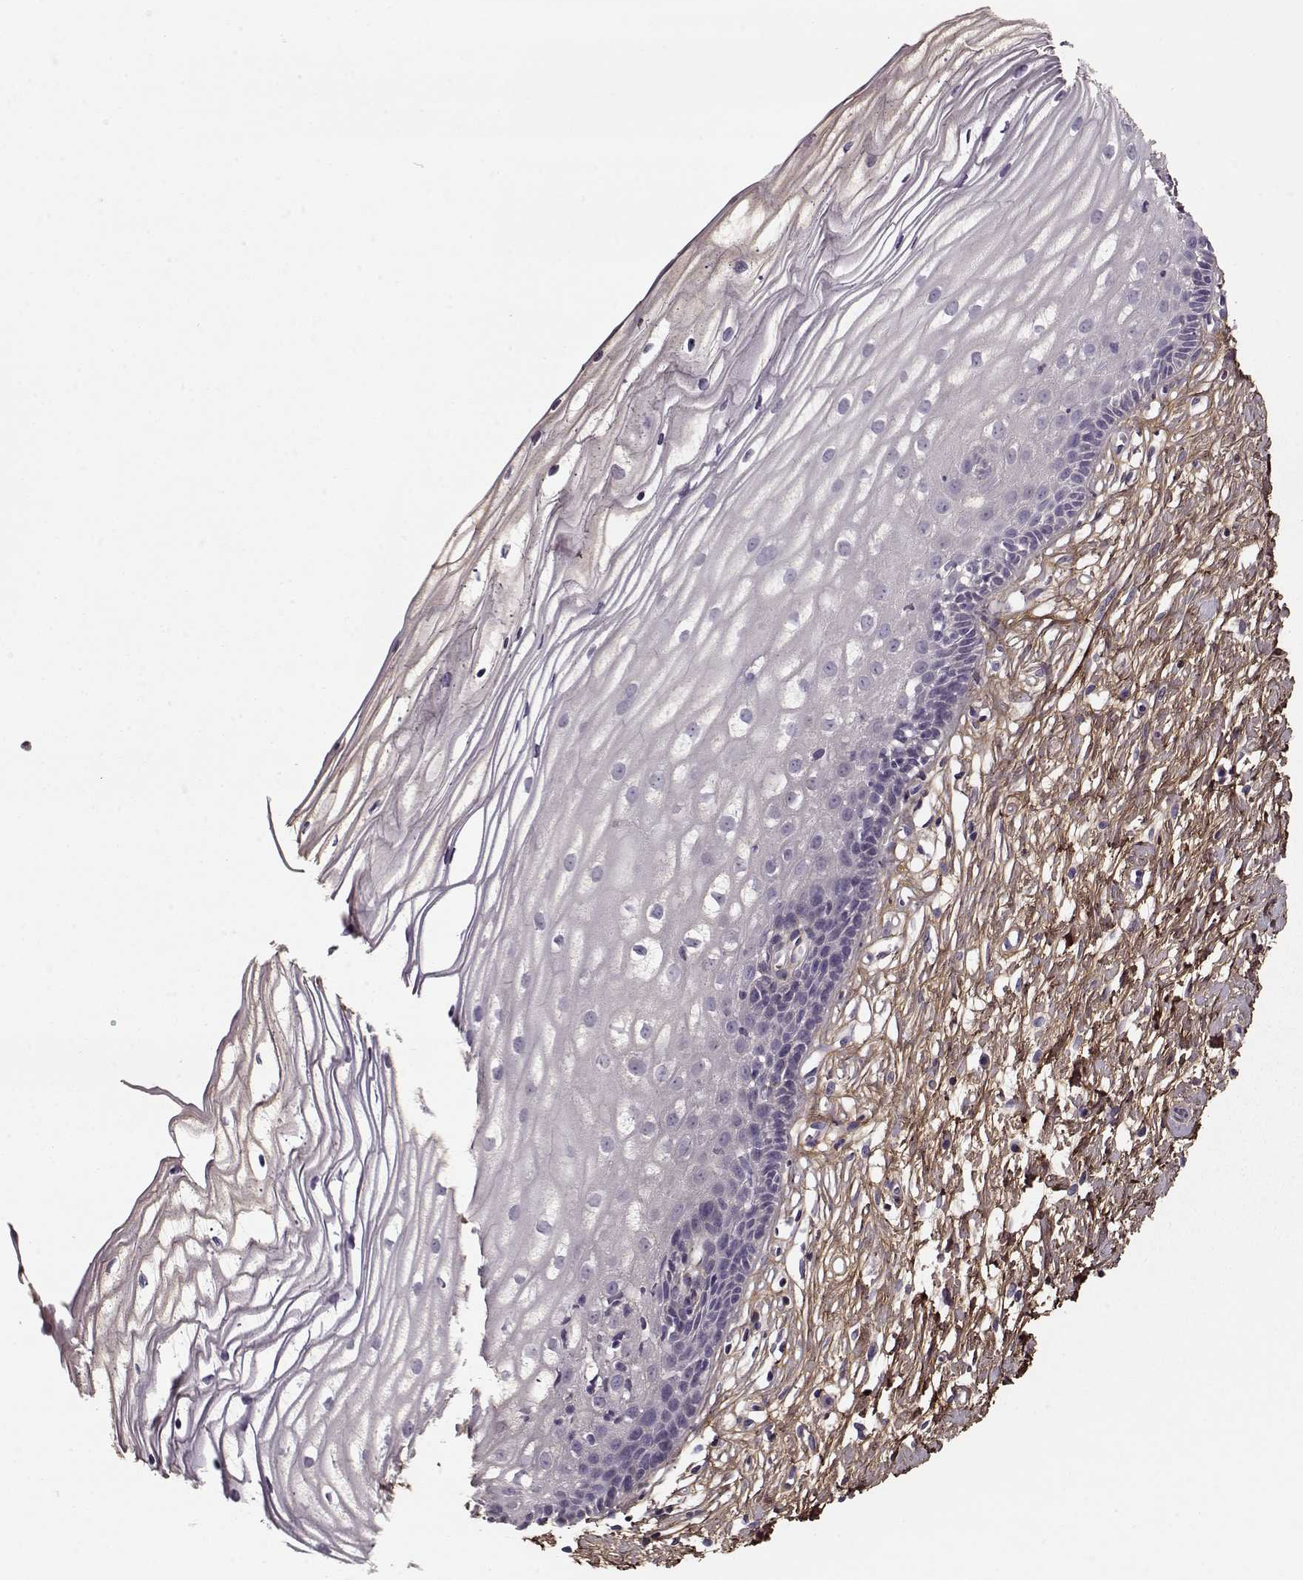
{"staining": {"intensity": "negative", "quantity": "none", "location": "none"}, "tissue": "cervix", "cell_type": "Squamous epithelial cells", "image_type": "normal", "snomed": [{"axis": "morphology", "description": "Normal tissue, NOS"}, {"axis": "topography", "description": "Cervix"}], "caption": "Immunohistochemistry micrograph of unremarkable cervix: cervix stained with DAB reveals no significant protein positivity in squamous epithelial cells.", "gene": "LUM", "patient": {"sex": "female", "age": 40}}